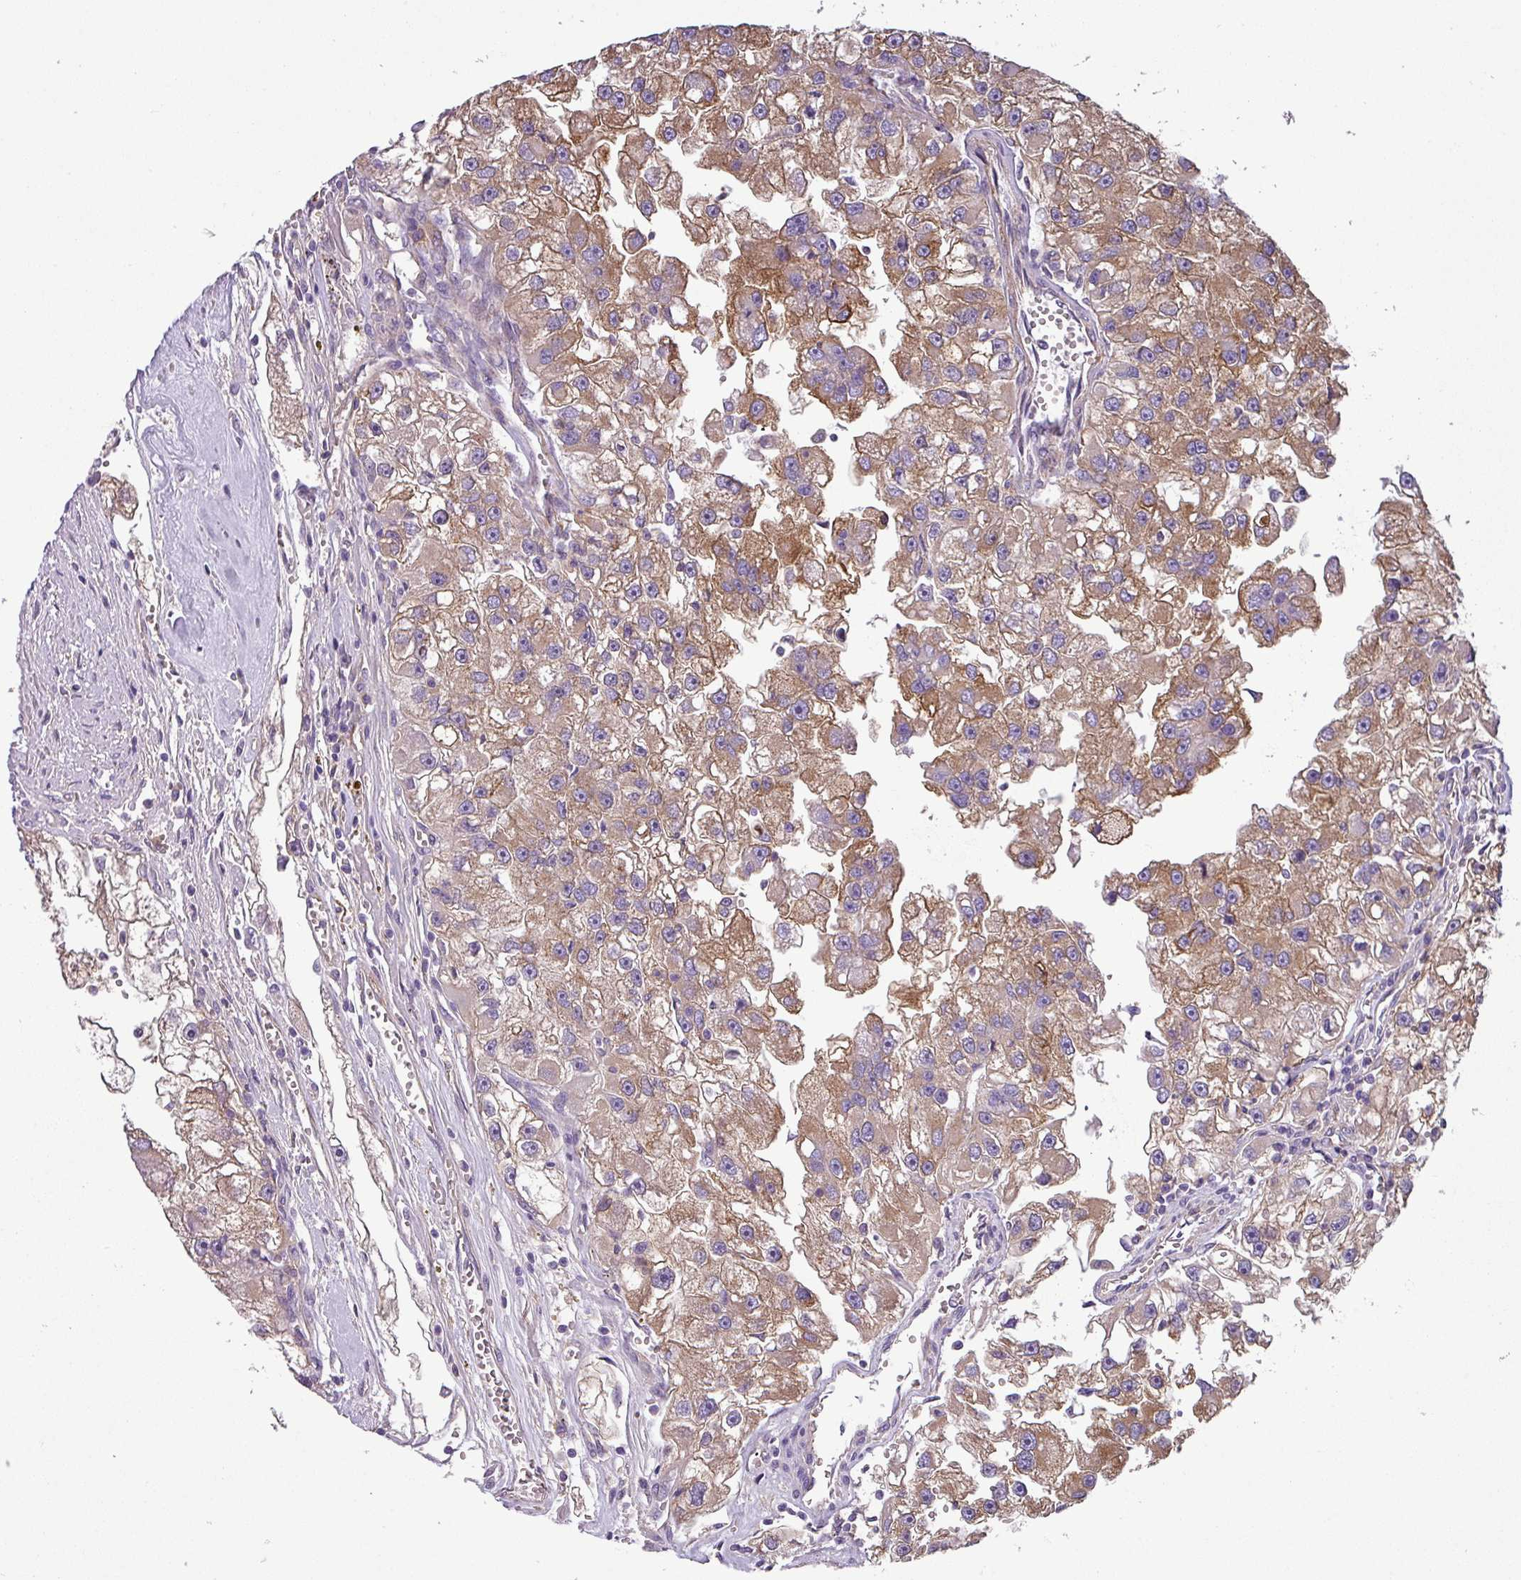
{"staining": {"intensity": "moderate", "quantity": ">75%", "location": "cytoplasmic/membranous"}, "tissue": "renal cancer", "cell_type": "Tumor cells", "image_type": "cancer", "snomed": [{"axis": "morphology", "description": "Adenocarcinoma, NOS"}, {"axis": "topography", "description": "Kidney"}], "caption": "This micrograph exhibits renal cancer (adenocarcinoma) stained with immunohistochemistry (IHC) to label a protein in brown. The cytoplasmic/membranous of tumor cells show moderate positivity for the protein. Nuclei are counter-stained blue.", "gene": "SLC23A2", "patient": {"sex": "male", "age": 63}}